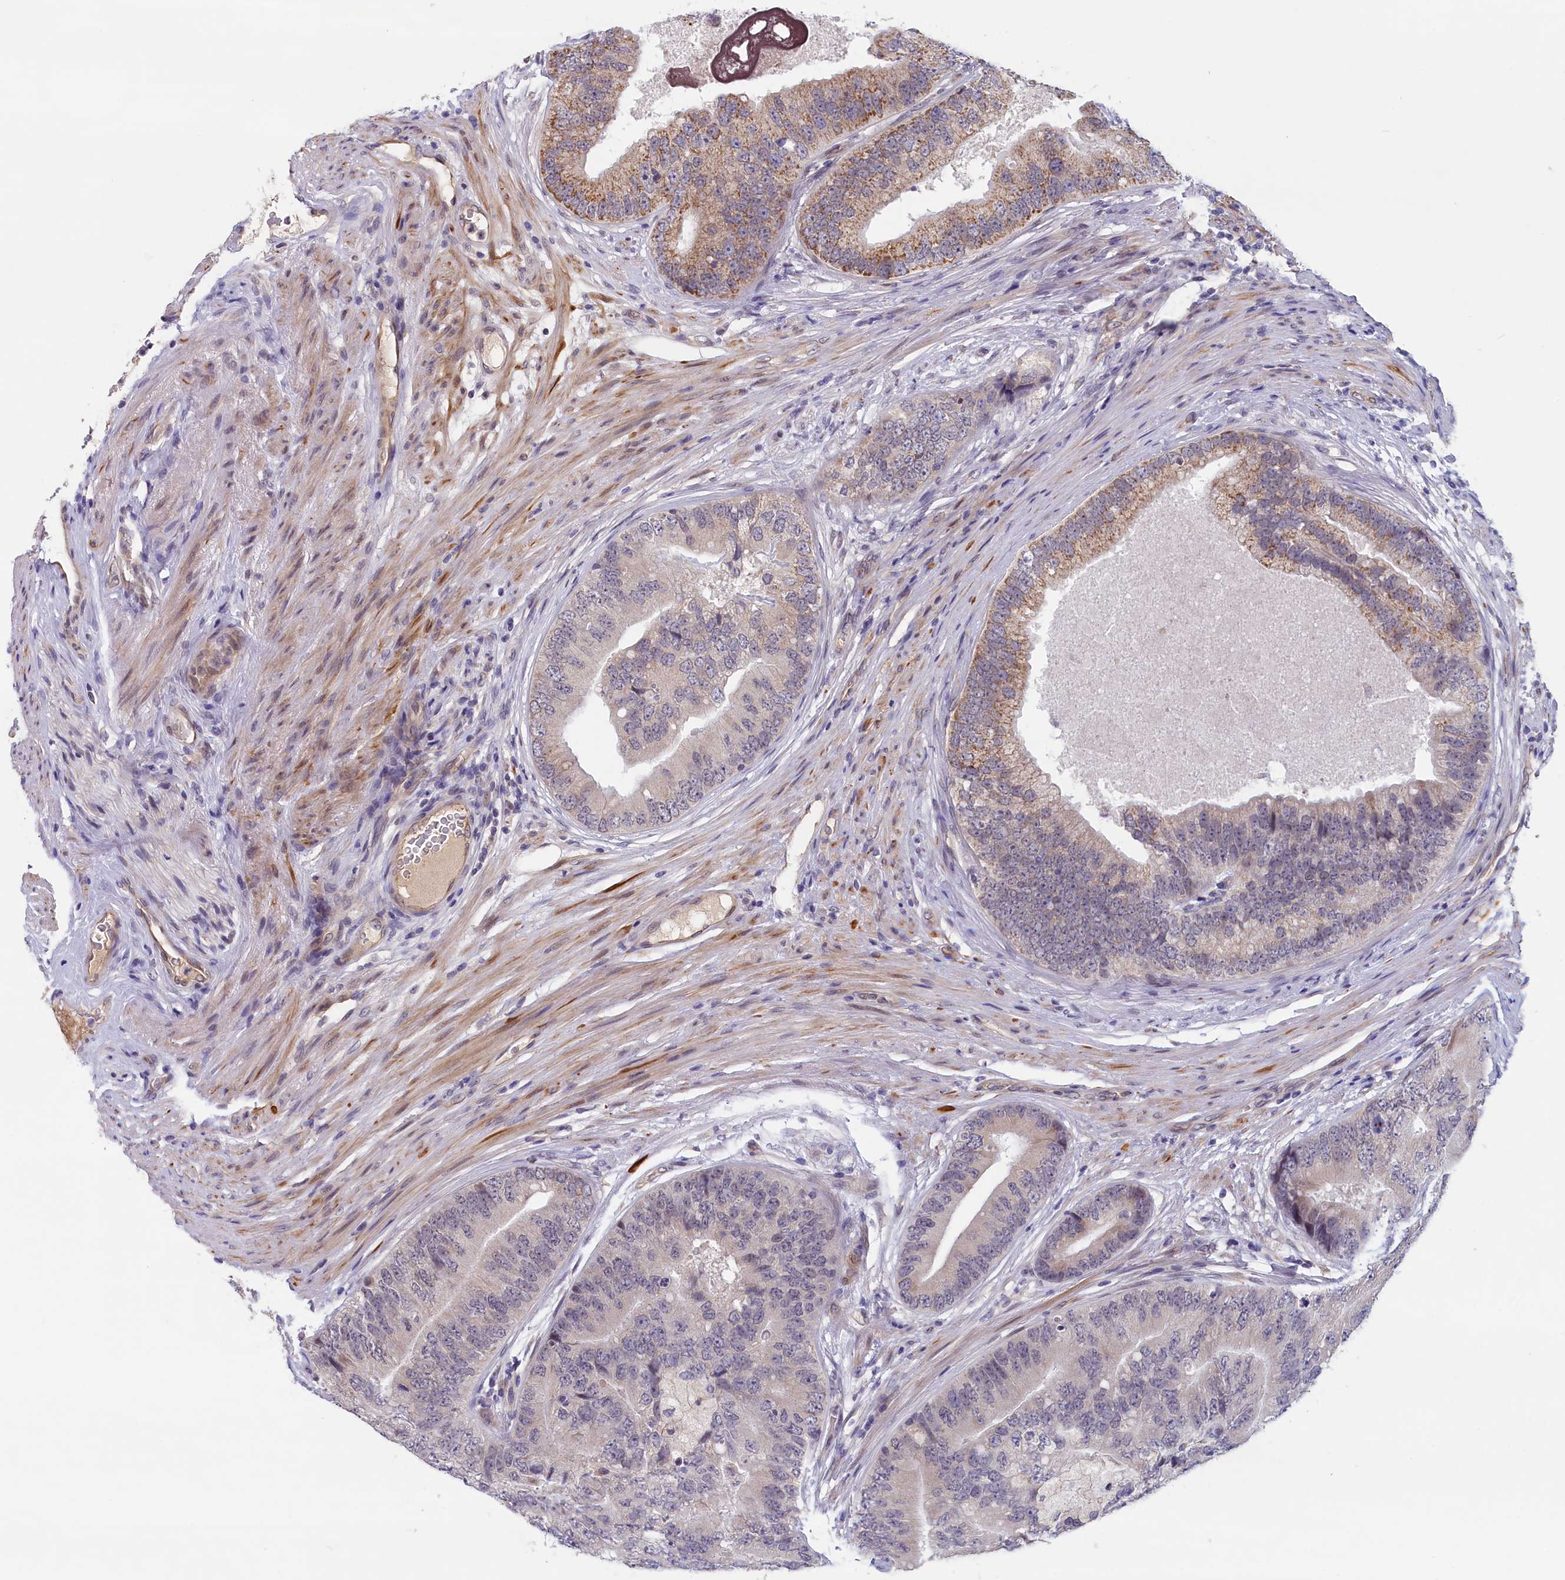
{"staining": {"intensity": "moderate", "quantity": "25%-75%", "location": "cytoplasmic/membranous"}, "tissue": "prostate cancer", "cell_type": "Tumor cells", "image_type": "cancer", "snomed": [{"axis": "morphology", "description": "Adenocarcinoma, High grade"}, {"axis": "topography", "description": "Prostate"}], "caption": "This micrograph exhibits prostate adenocarcinoma (high-grade) stained with IHC to label a protein in brown. The cytoplasmic/membranous of tumor cells show moderate positivity for the protein. Nuclei are counter-stained blue.", "gene": "IGFALS", "patient": {"sex": "male", "age": 70}}